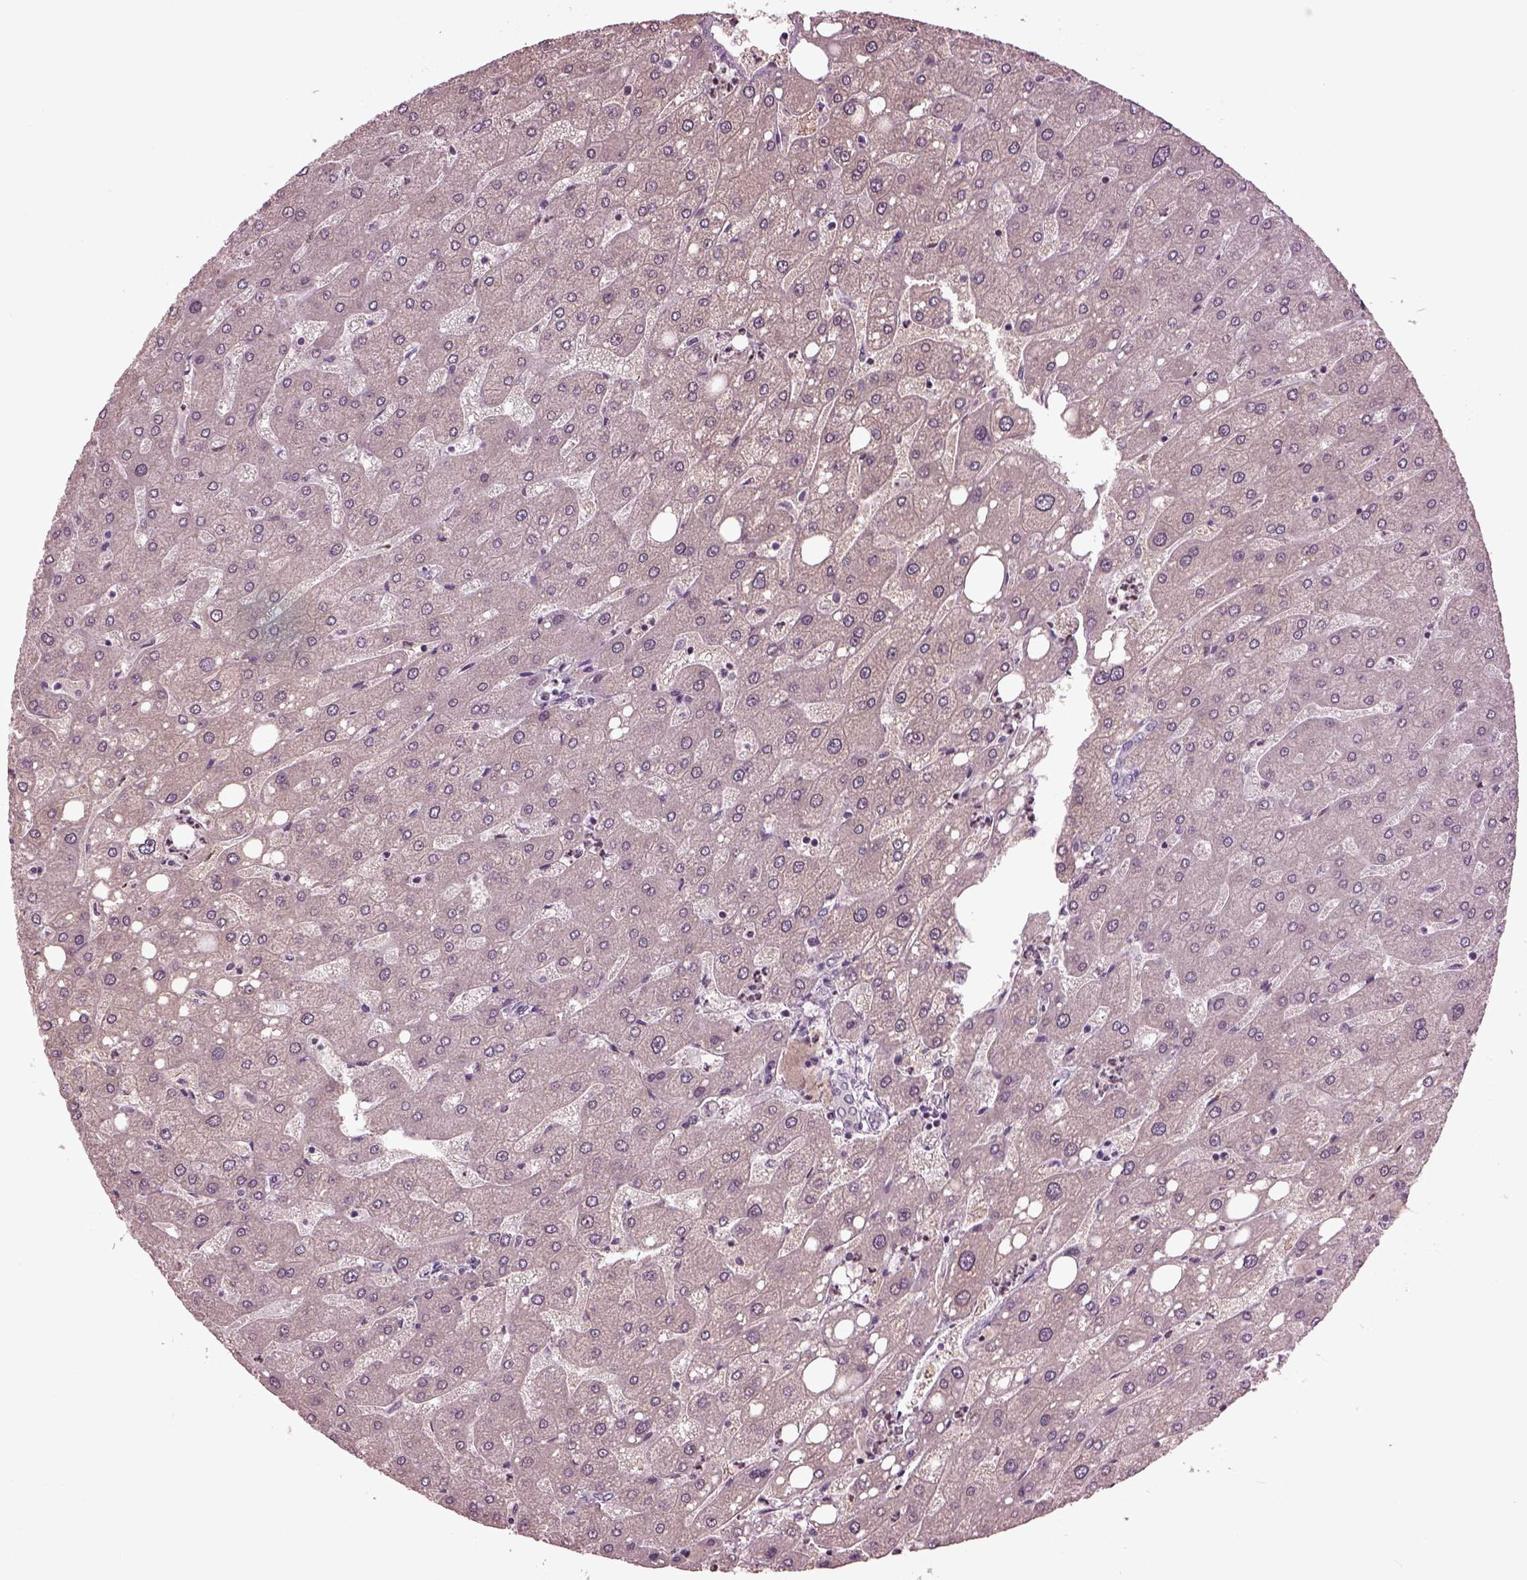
{"staining": {"intensity": "negative", "quantity": "none", "location": "none"}, "tissue": "liver", "cell_type": "Cholangiocytes", "image_type": "normal", "snomed": [{"axis": "morphology", "description": "Normal tissue, NOS"}, {"axis": "topography", "description": "Liver"}], "caption": "Image shows no significant protein positivity in cholangiocytes of unremarkable liver.", "gene": "GAL", "patient": {"sex": "male", "age": 67}}